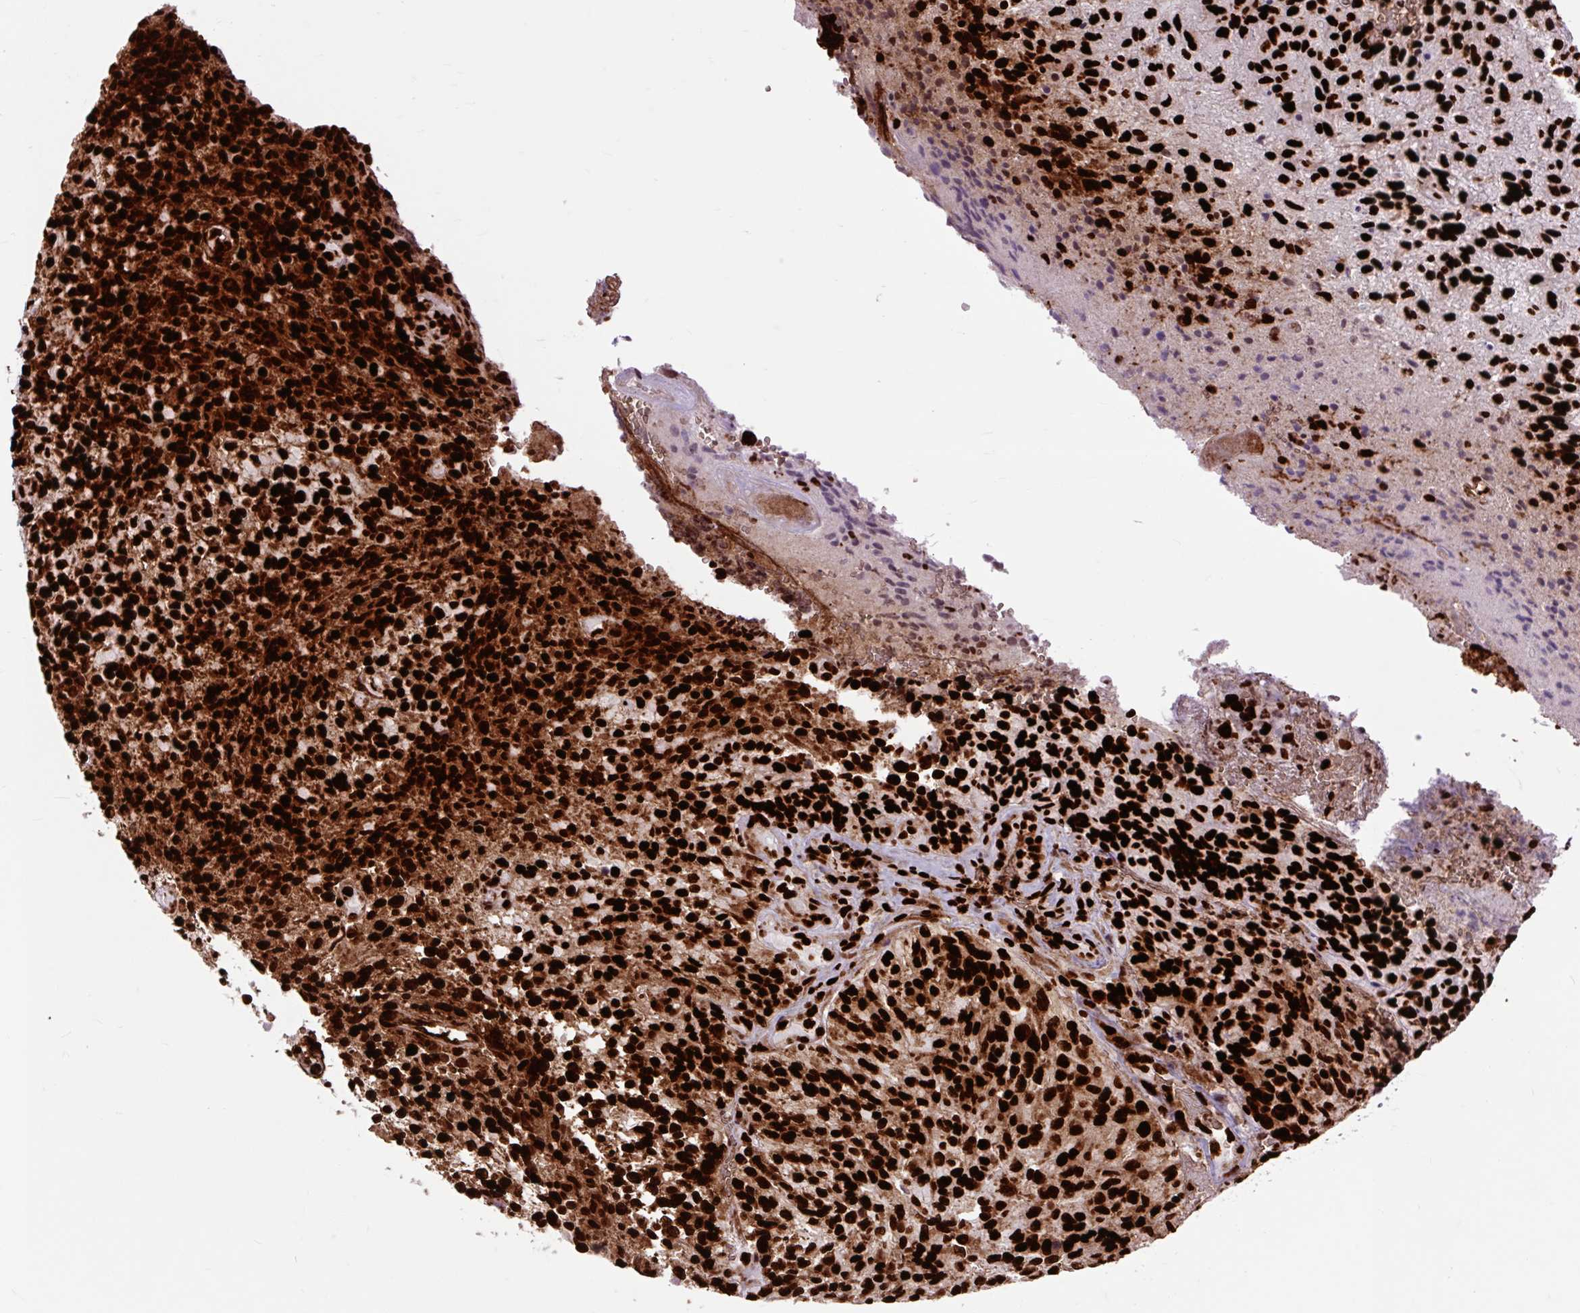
{"staining": {"intensity": "strong", "quantity": ">75%", "location": "nuclear"}, "tissue": "glioma", "cell_type": "Tumor cells", "image_type": "cancer", "snomed": [{"axis": "morphology", "description": "Normal tissue, NOS"}, {"axis": "morphology", "description": "Glioma, malignant, High grade"}, {"axis": "topography", "description": "Cerebral cortex"}], "caption": "High-power microscopy captured an IHC image of malignant glioma (high-grade), revealing strong nuclear positivity in about >75% of tumor cells. The protein is stained brown, and the nuclei are stained in blue (DAB (3,3'-diaminobenzidine) IHC with brightfield microscopy, high magnification).", "gene": "FUS", "patient": {"sex": "male", "age": 56}}